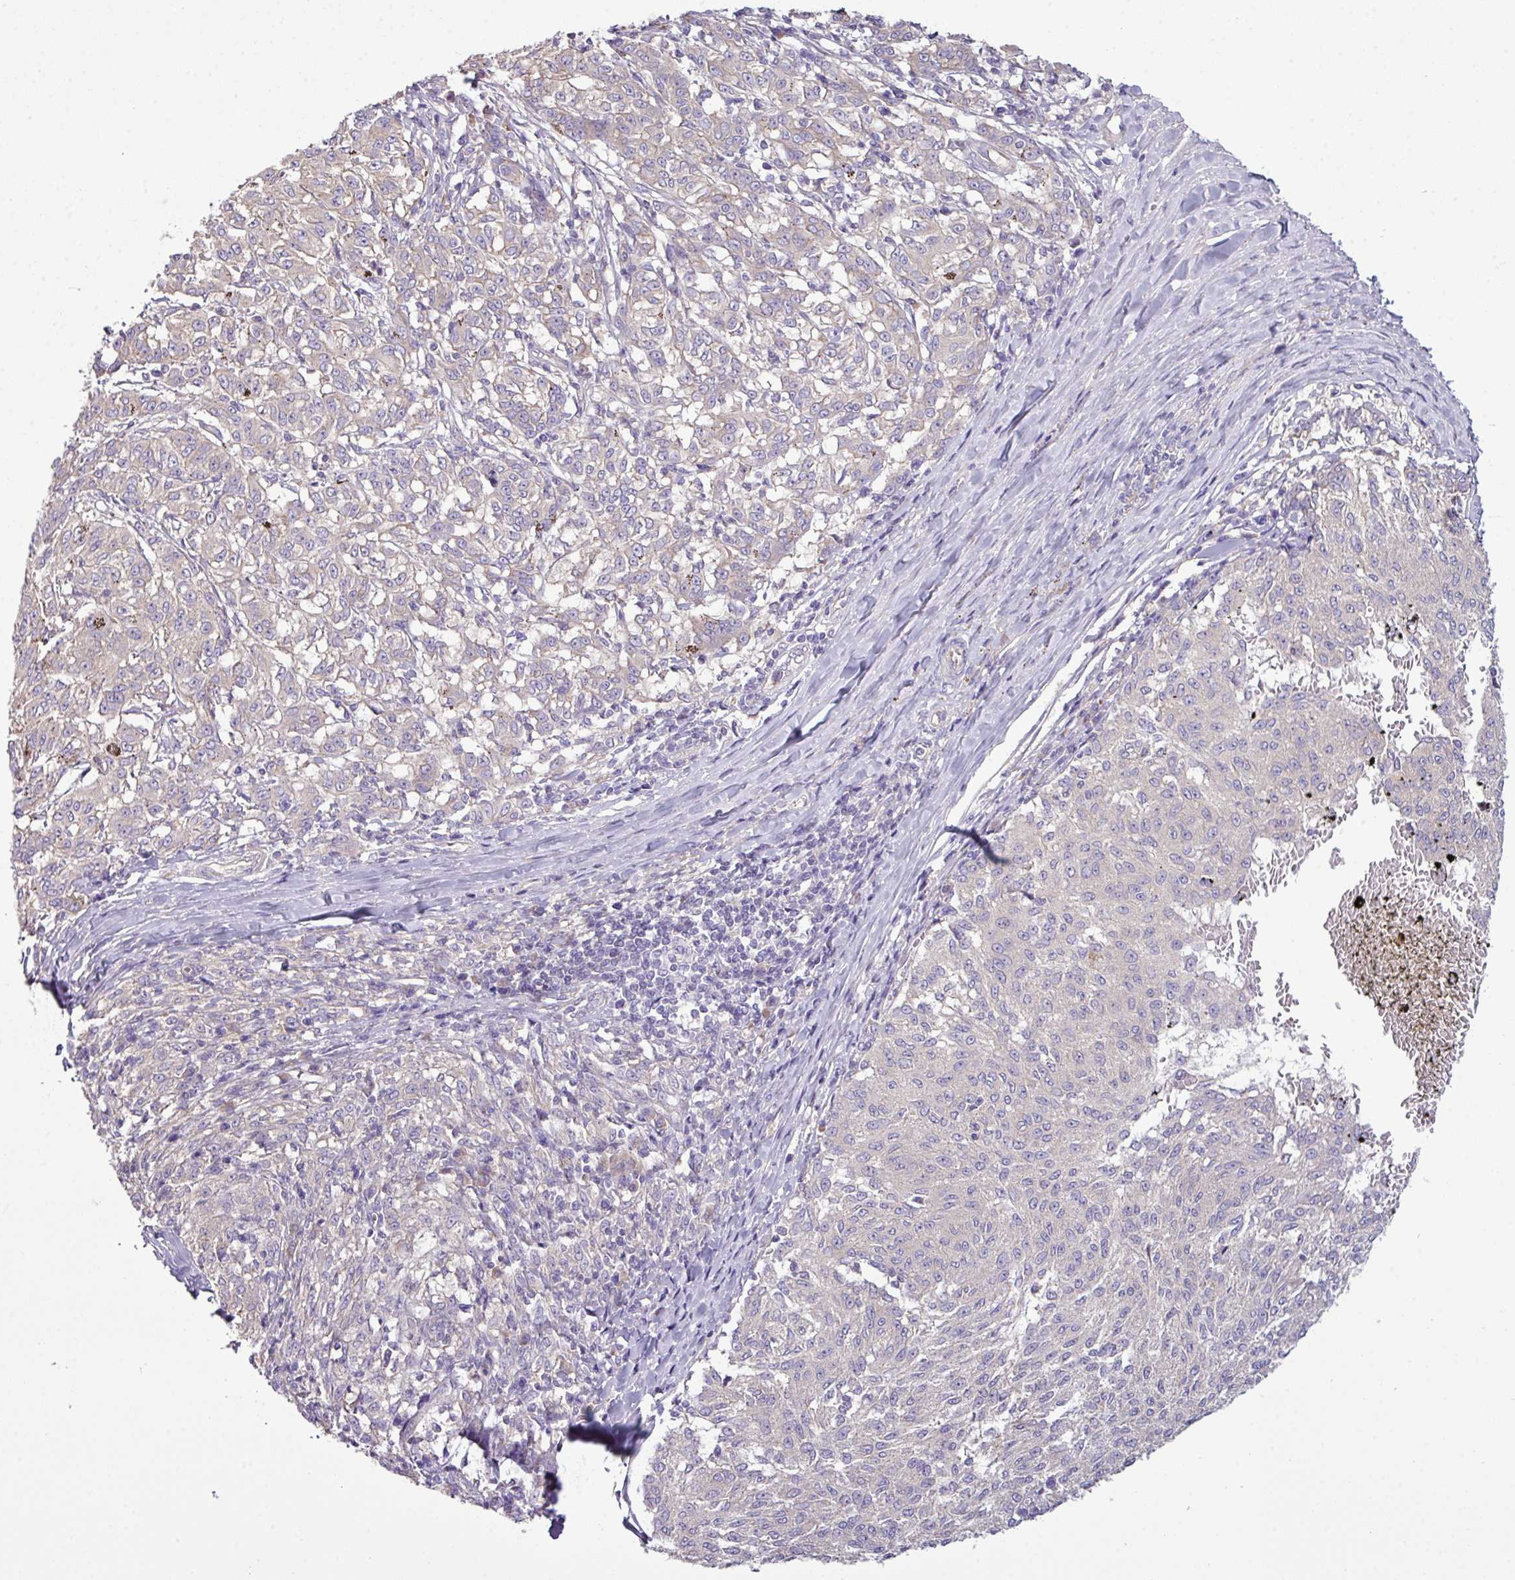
{"staining": {"intensity": "negative", "quantity": "none", "location": "none"}, "tissue": "melanoma", "cell_type": "Tumor cells", "image_type": "cancer", "snomed": [{"axis": "morphology", "description": "Malignant melanoma, NOS"}, {"axis": "topography", "description": "Skin"}], "caption": "Immunohistochemical staining of malignant melanoma shows no significant positivity in tumor cells. The staining was performed using DAB to visualize the protein expression in brown, while the nuclei were stained in blue with hematoxylin (Magnification: 20x).", "gene": "AGAP5", "patient": {"sex": "female", "age": 72}}